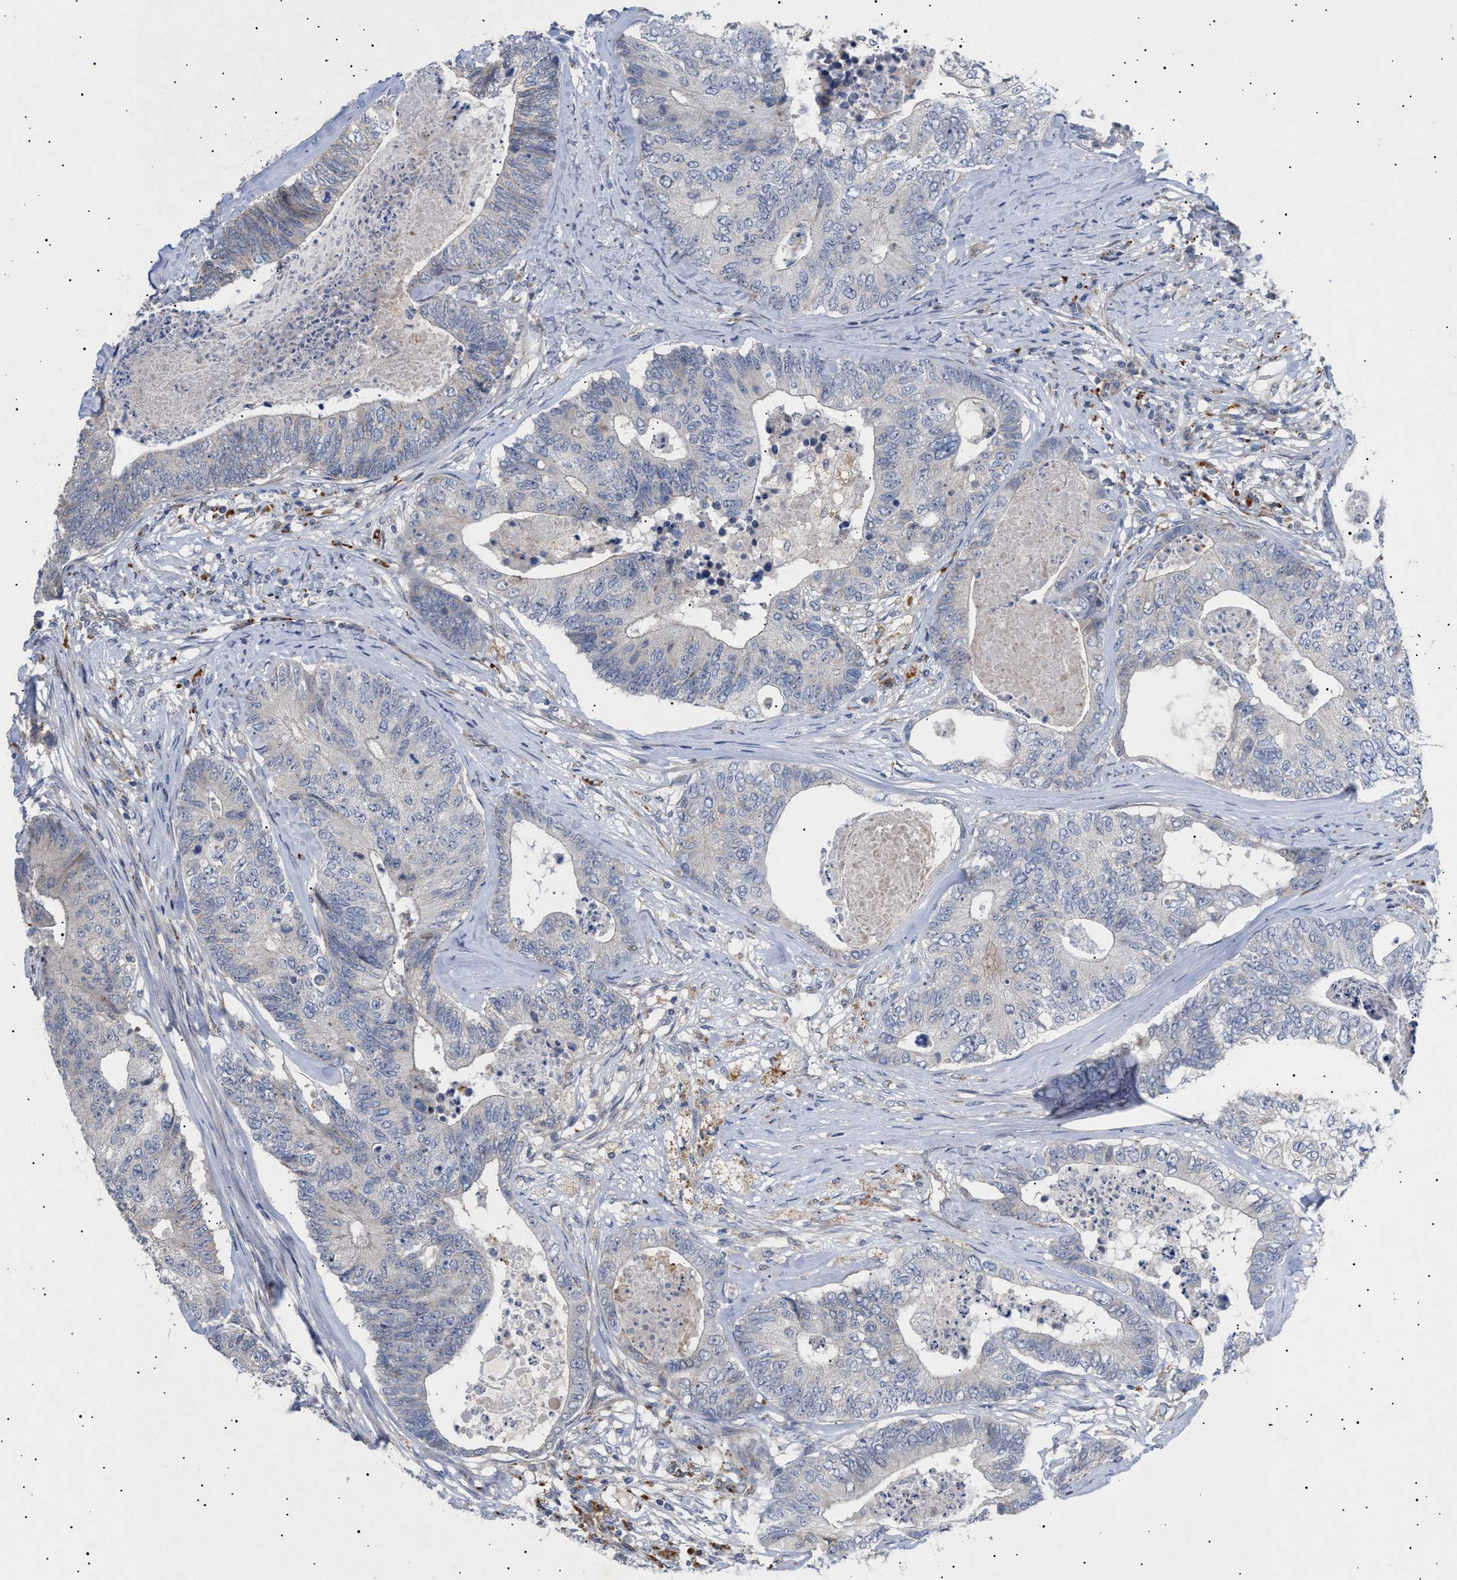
{"staining": {"intensity": "negative", "quantity": "none", "location": "none"}, "tissue": "colorectal cancer", "cell_type": "Tumor cells", "image_type": "cancer", "snomed": [{"axis": "morphology", "description": "Adenocarcinoma, NOS"}, {"axis": "topography", "description": "Colon"}], "caption": "DAB immunohistochemical staining of human adenocarcinoma (colorectal) exhibits no significant positivity in tumor cells. The staining is performed using DAB (3,3'-diaminobenzidine) brown chromogen with nuclei counter-stained in using hematoxylin.", "gene": "SIRT5", "patient": {"sex": "female", "age": 67}}